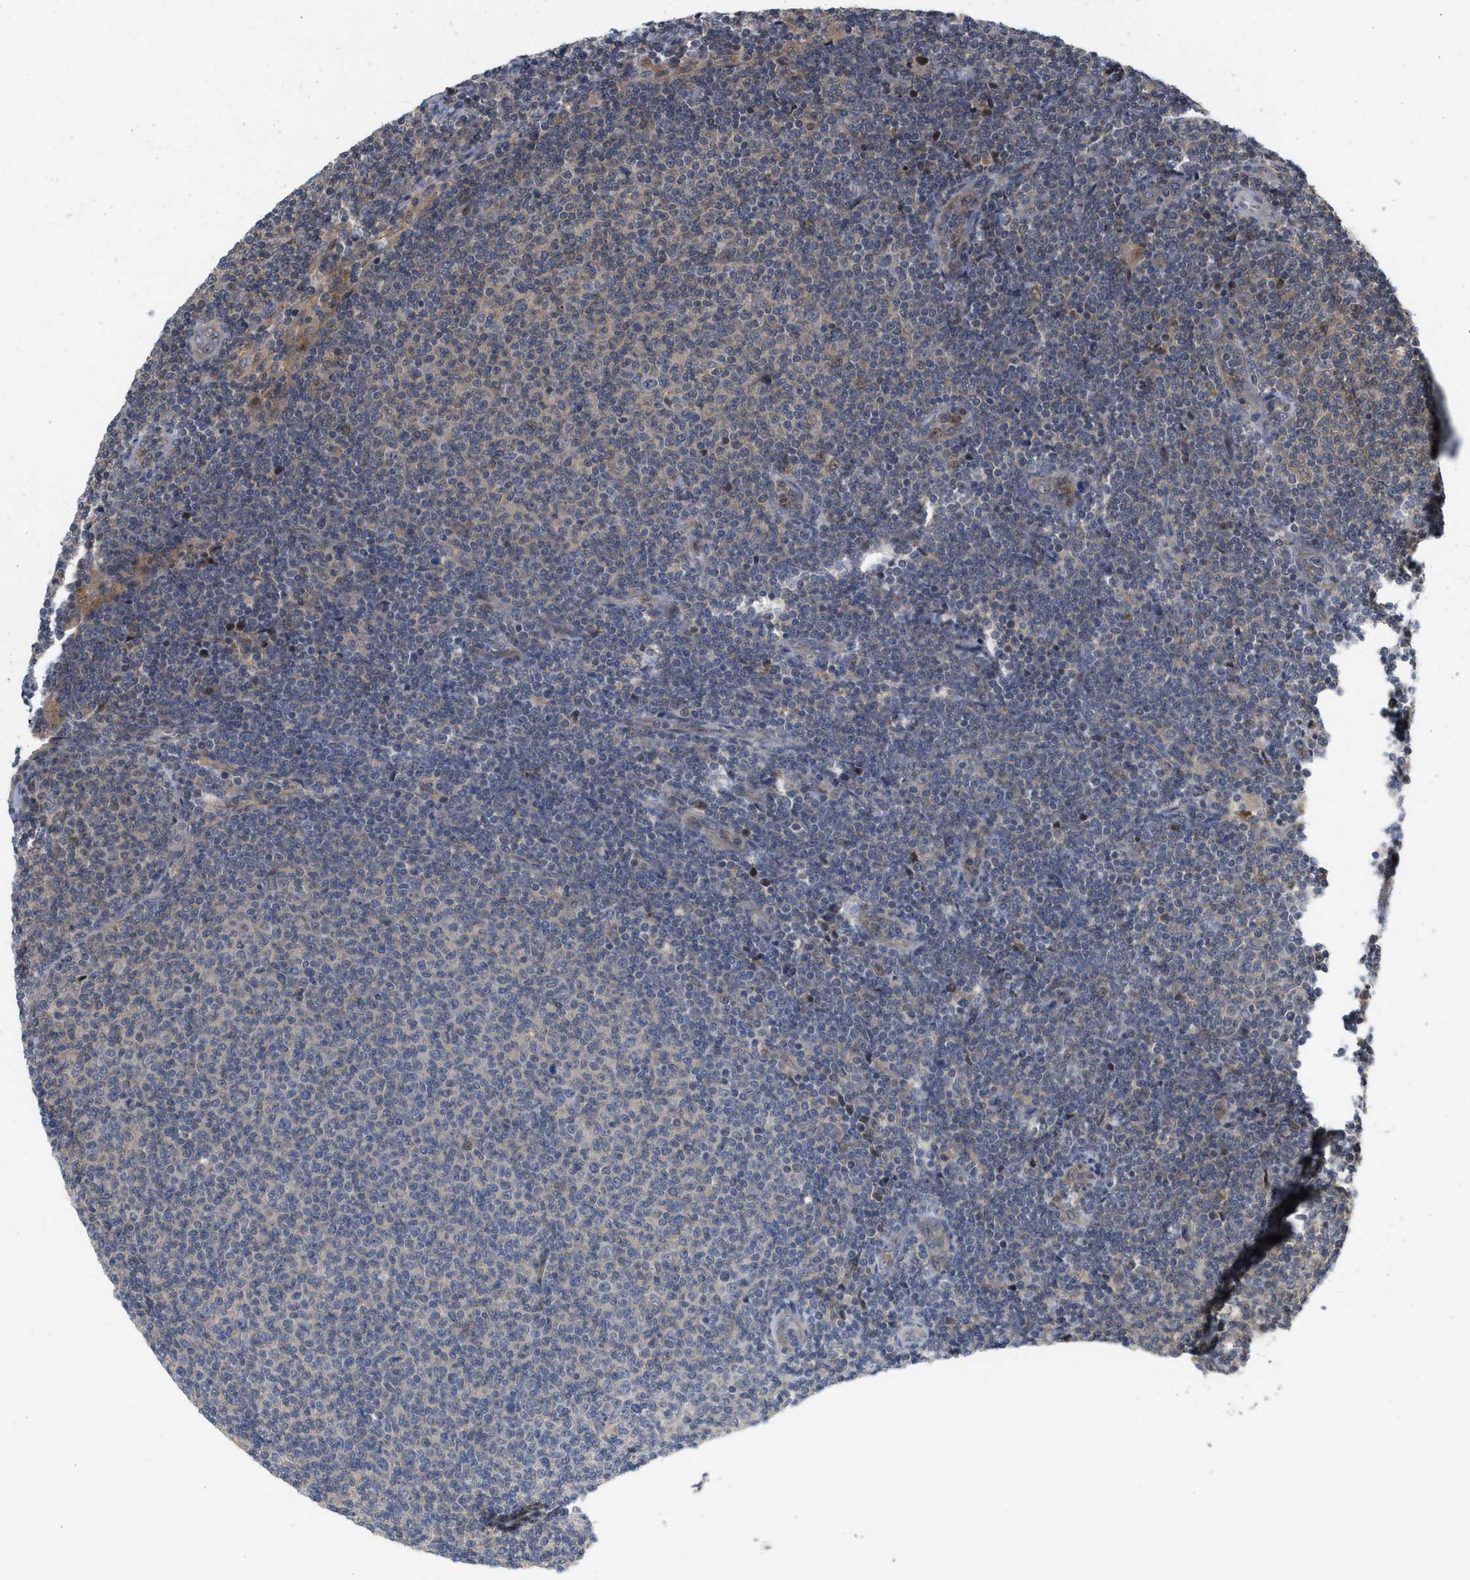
{"staining": {"intensity": "negative", "quantity": "none", "location": "none"}, "tissue": "lymphoma", "cell_type": "Tumor cells", "image_type": "cancer", "snomed": [{"axis": "morphology", "description": "Malignant lymphoma, non-Hodgkin's type, Low grade"}, {"axis": "topography", "description": "Lymph node"}], "caption": "The image demonstrates no staining of tumor cells in lymphoma. (Brightfield microscopy of DAB IHC at high magnification).", "gene": "DNAJC28", "patient": {"sex": "male", "age": 66}}